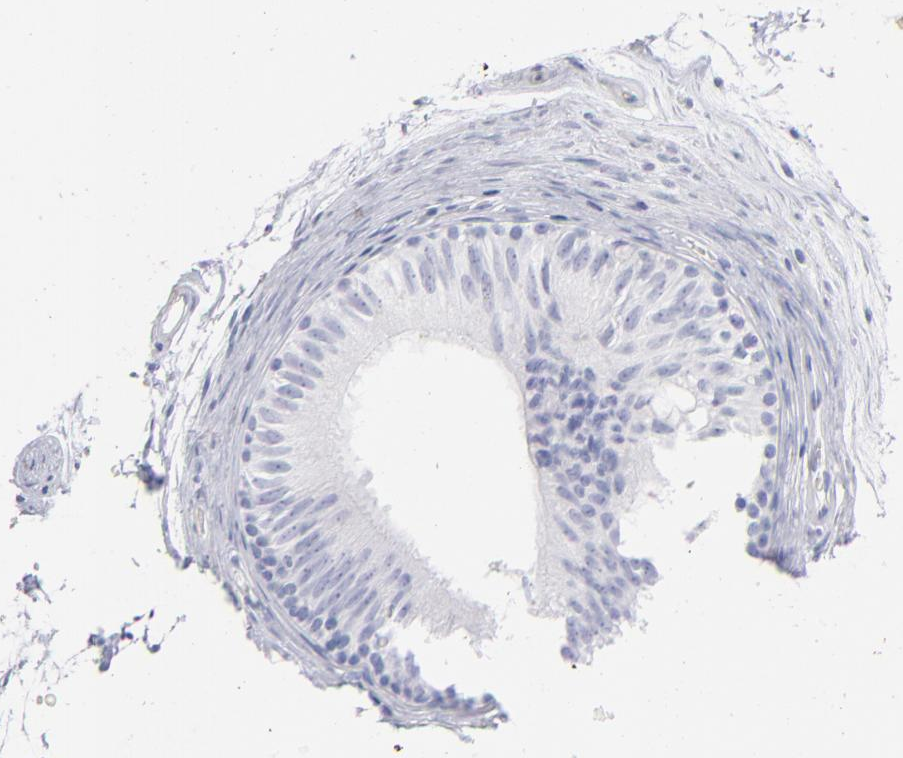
{"staining": {"intensity": "negative", "quantity": "none", "location": "none"}, "tissue": "epididymis", "cell_type": "Glandular cells", "image_type": "normal", "snomed": [{"axis": "morphology", "description": "Normal tissue, NOS"}, {"axis": "topography", "description": "Testis"}, {"axis": "topography", "description": "Epididymis"}], "caption": "The IHC histopathology image has no significant positivity in glandular cells of epididymis.", "gene": "HP", "patient": {"sex": "male", "age": 36}}